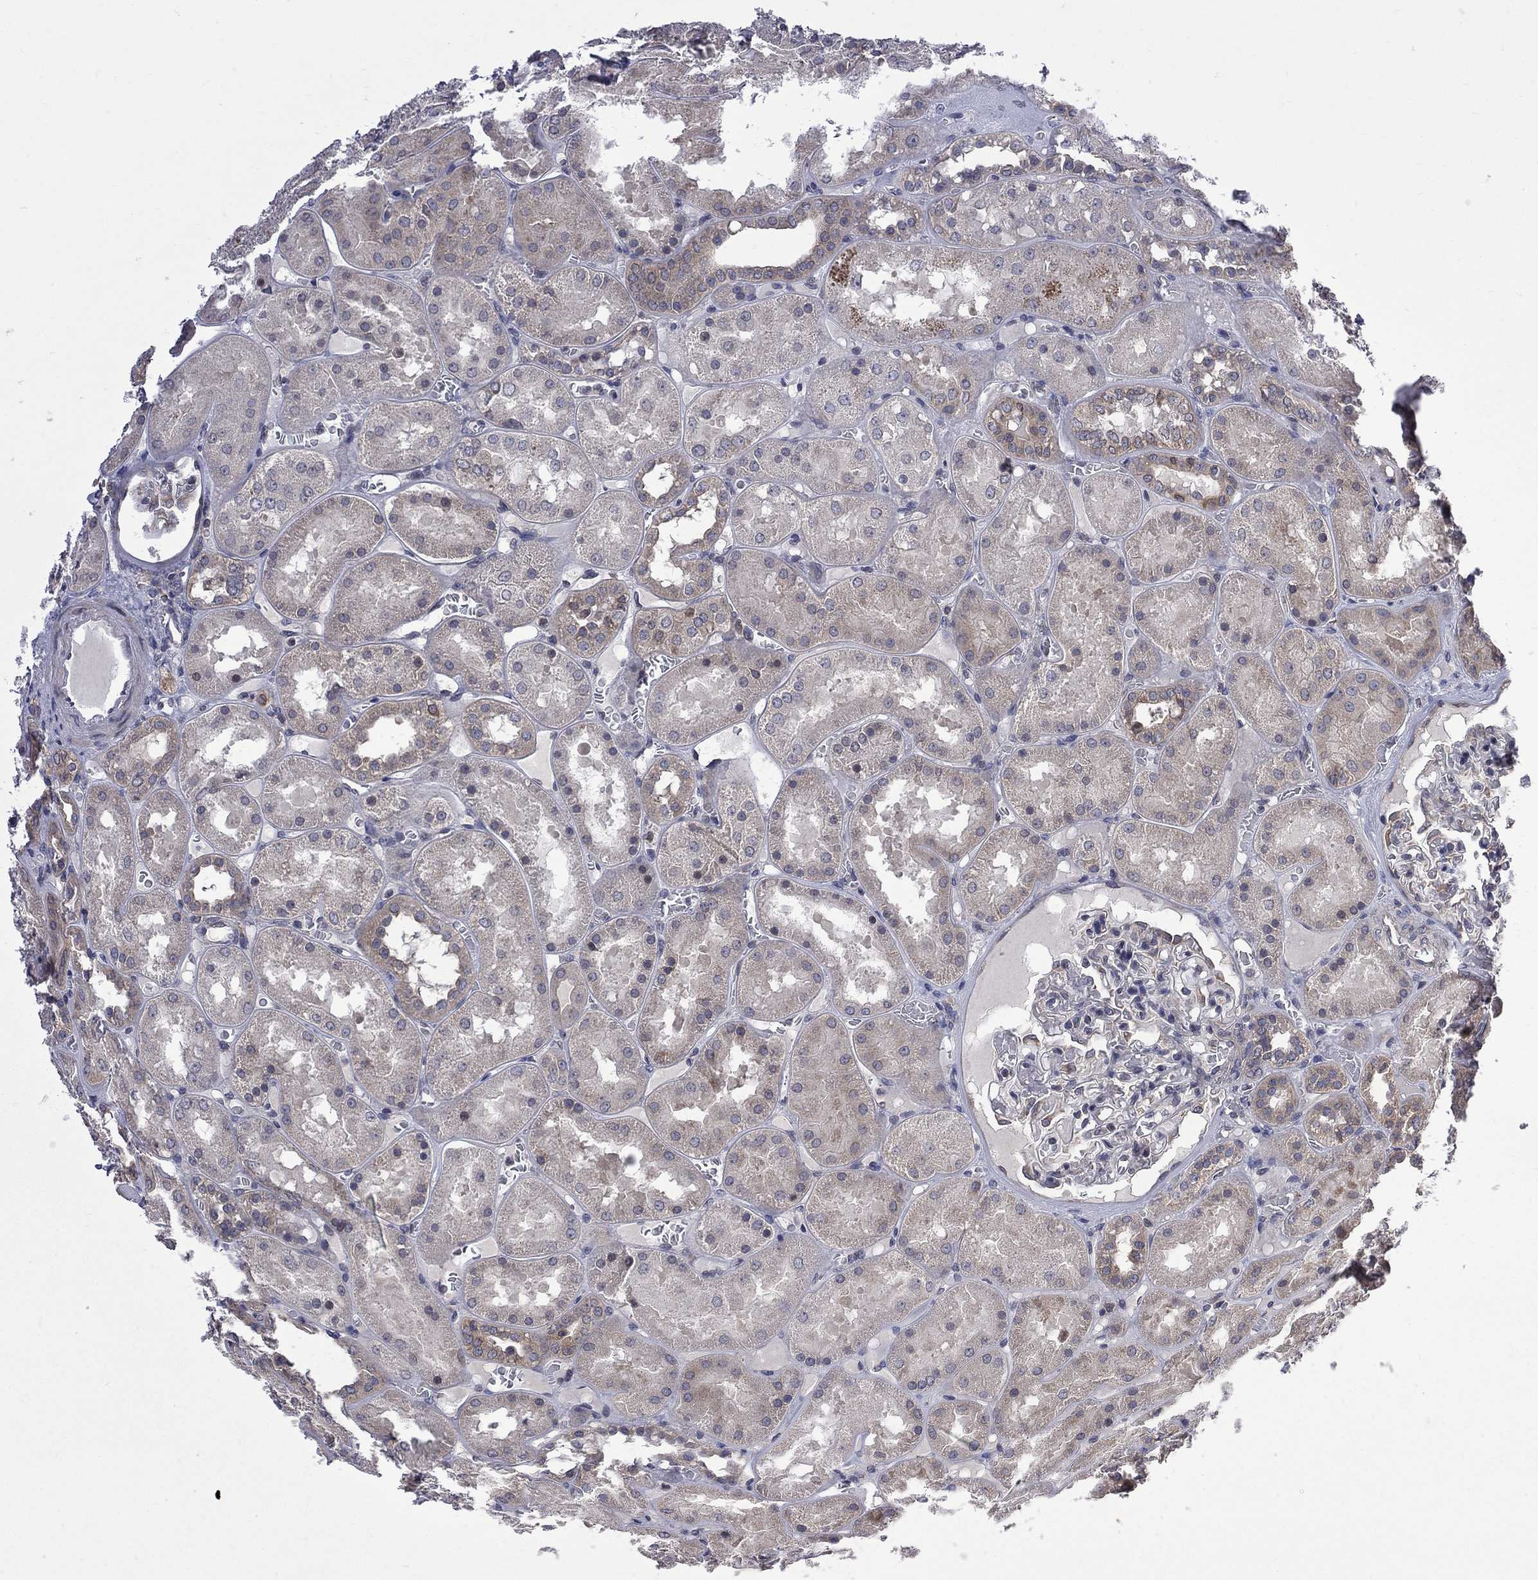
{"staining": {"intensity": "weak", "quantity": "<25%", "location": "cytoplasmic/membranous"}, "tissue": "kidney", "cell_type": "Cells in glomeruli", "image_type": "normal", "snomed": [{"axis": "morphology", "description": "Normal tissue, NOS"}, {"axis": "topography", "description": "Kidney"}], "caption": "Immunohistochemistry (IHC) of normal kidney displays no expression in cells in glomeruli.", "gene": "CNOT11", "patient": {"sex": "male", "age": 73}}